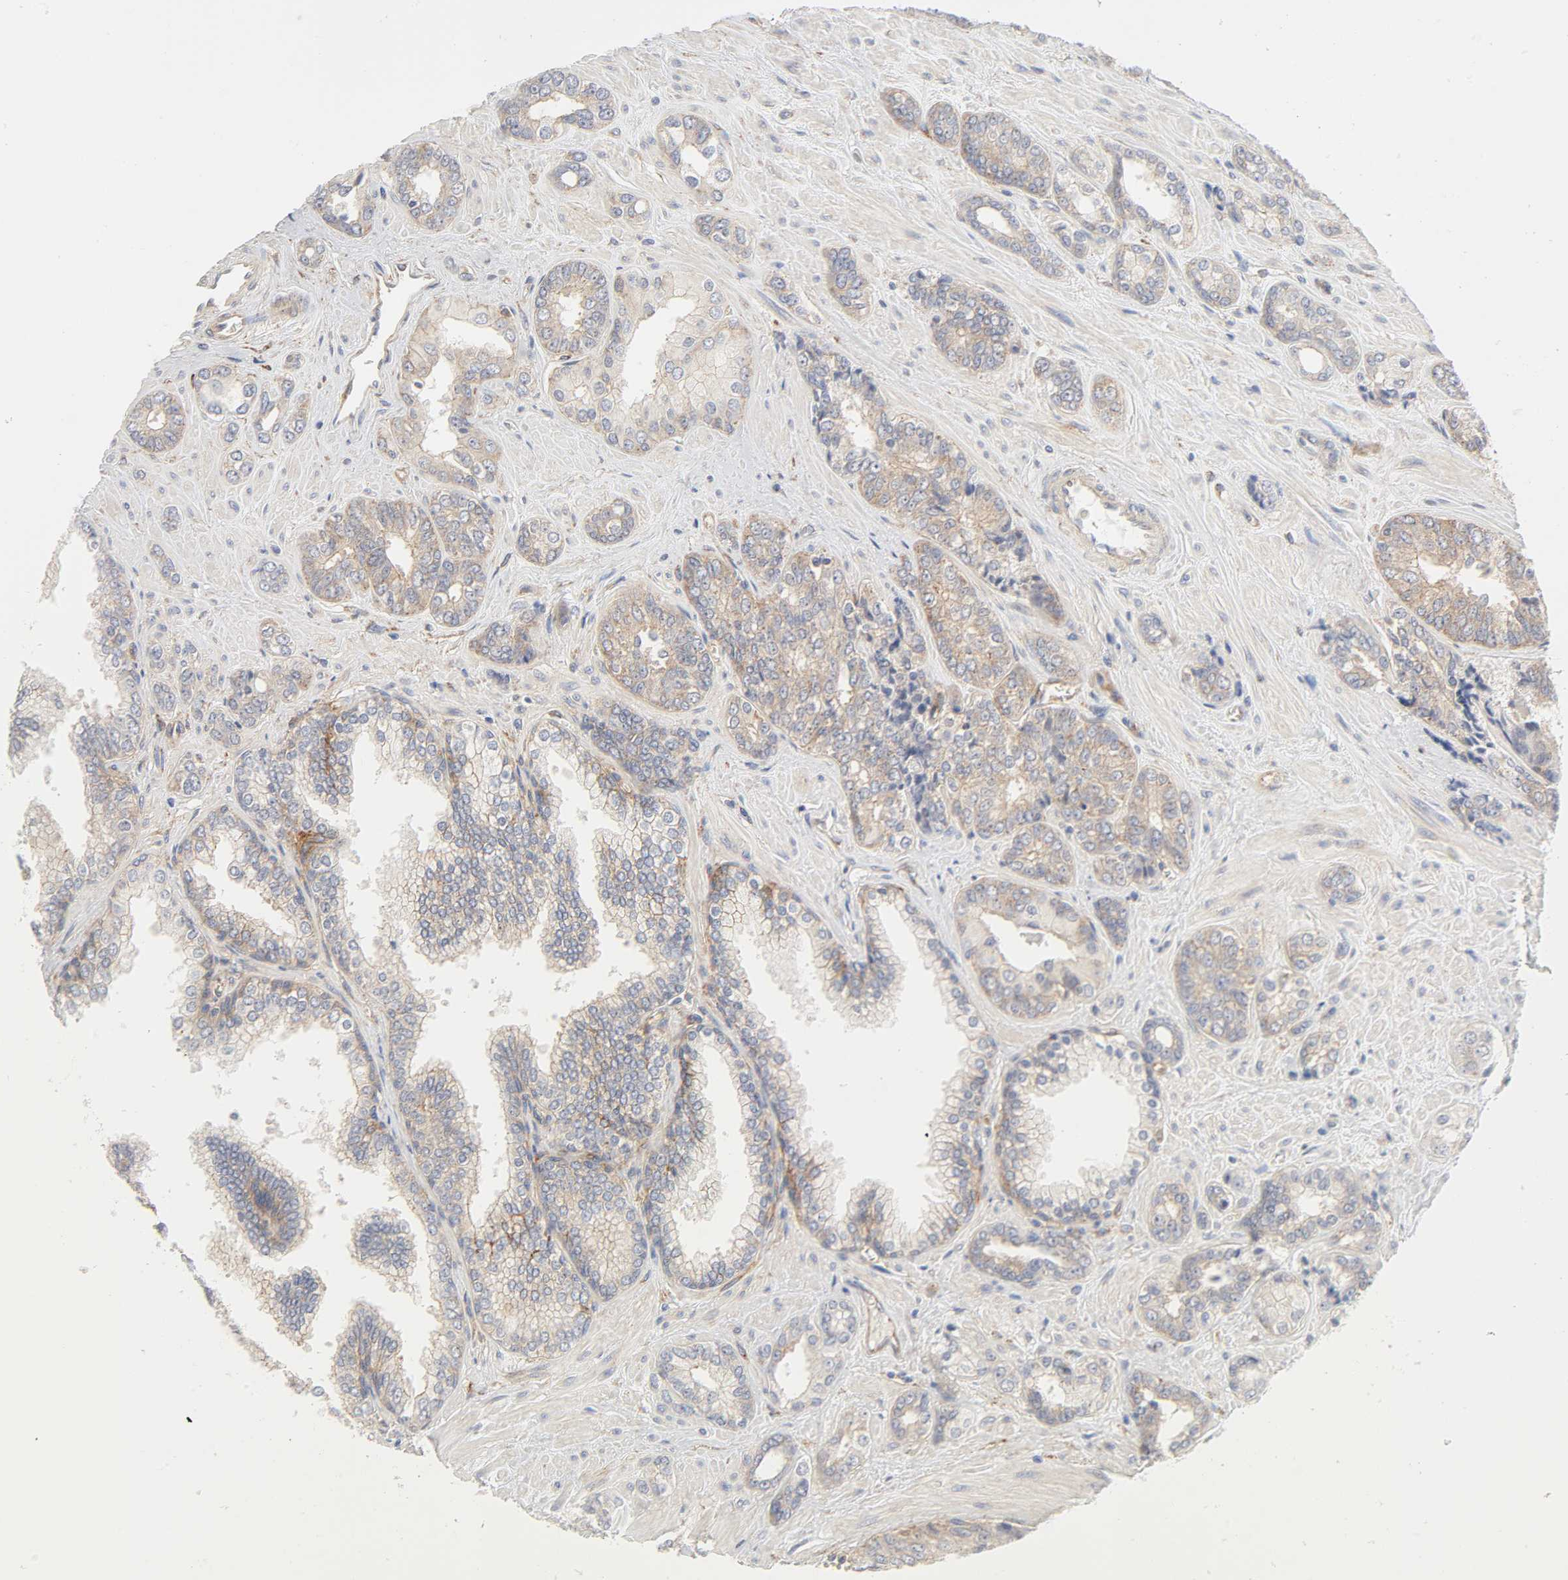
{"staining": {"intensity": "moderate", "quantity": "25%-75%", "location": "cytoplasmic/membranous"}, "tissue": "prostate cancer", "cell_type": "Tumor cells", "image_type": "cancer", "snomed": [{"axis": "morphology", "description": "Adenocarcinoma, High grade"}, {"axis": "topography", "description": "Prostate"}], "caption": "Tumor cells exhibit medium levels of moderate cytoplasmic/membranous expression in about 25%-75% of cells in prostate cancer.", "gene": "AP2A1", "patient": {"sex": "male", "age": 67}}